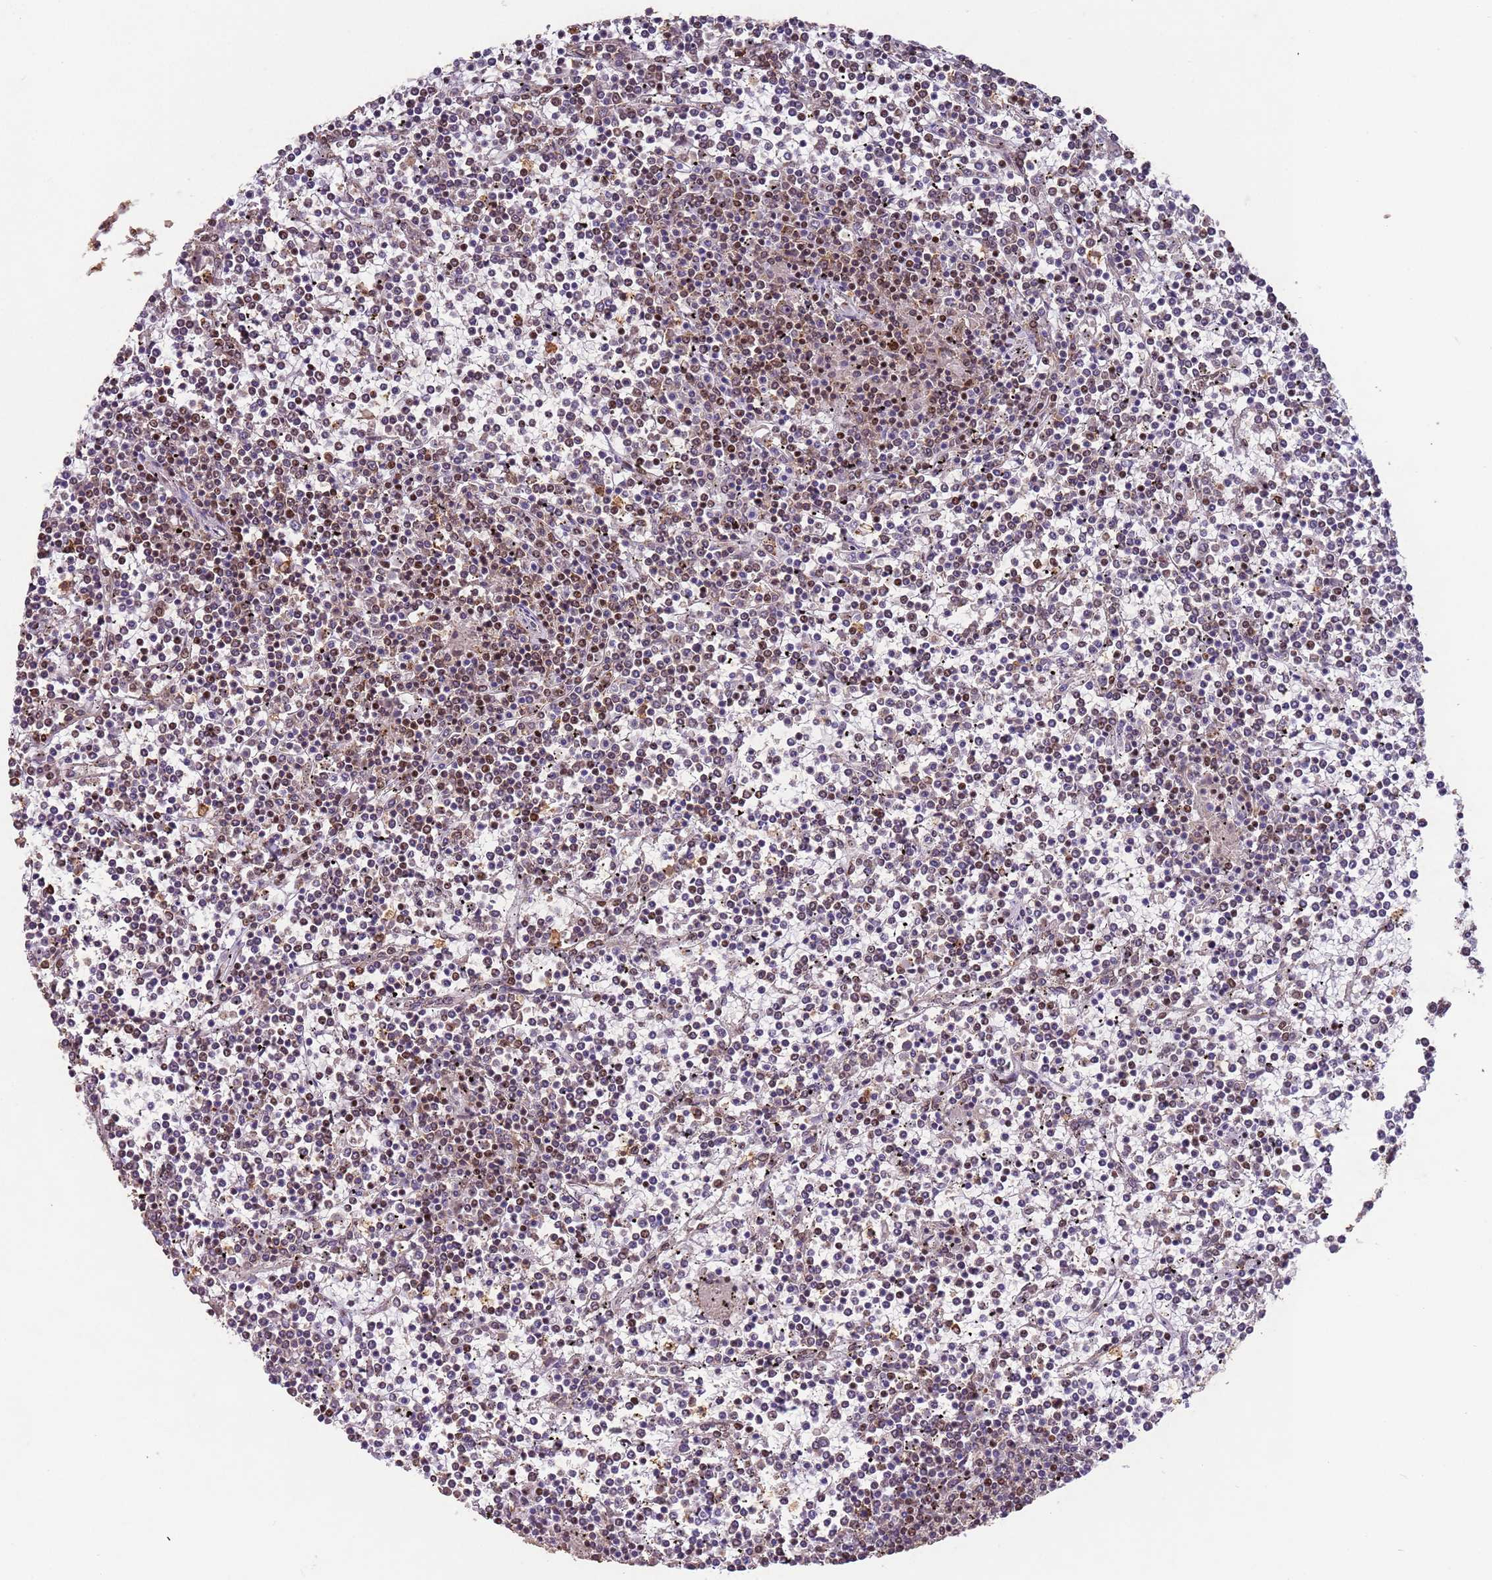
{"staining": {"intensity": "moderate", "quantity": "25%-75%", "location": "nuclear"}, "tissue": "lymphoma", "cell_type": "Tumor cells", "image_type": "cancer", "snomed": [{"axis": "morphology", "description": "Malignant lymphoma, non-Hodgkin's type, Low grade"}, {"axis": "topography", "description": "Spleen"}], "caption": "The image shows a brown stain indicating the presence of a protein in the nuclear of tumor cells in lymphoma.", "gene": "ESF1", "patient": {"sex": "female", "age": 19}}